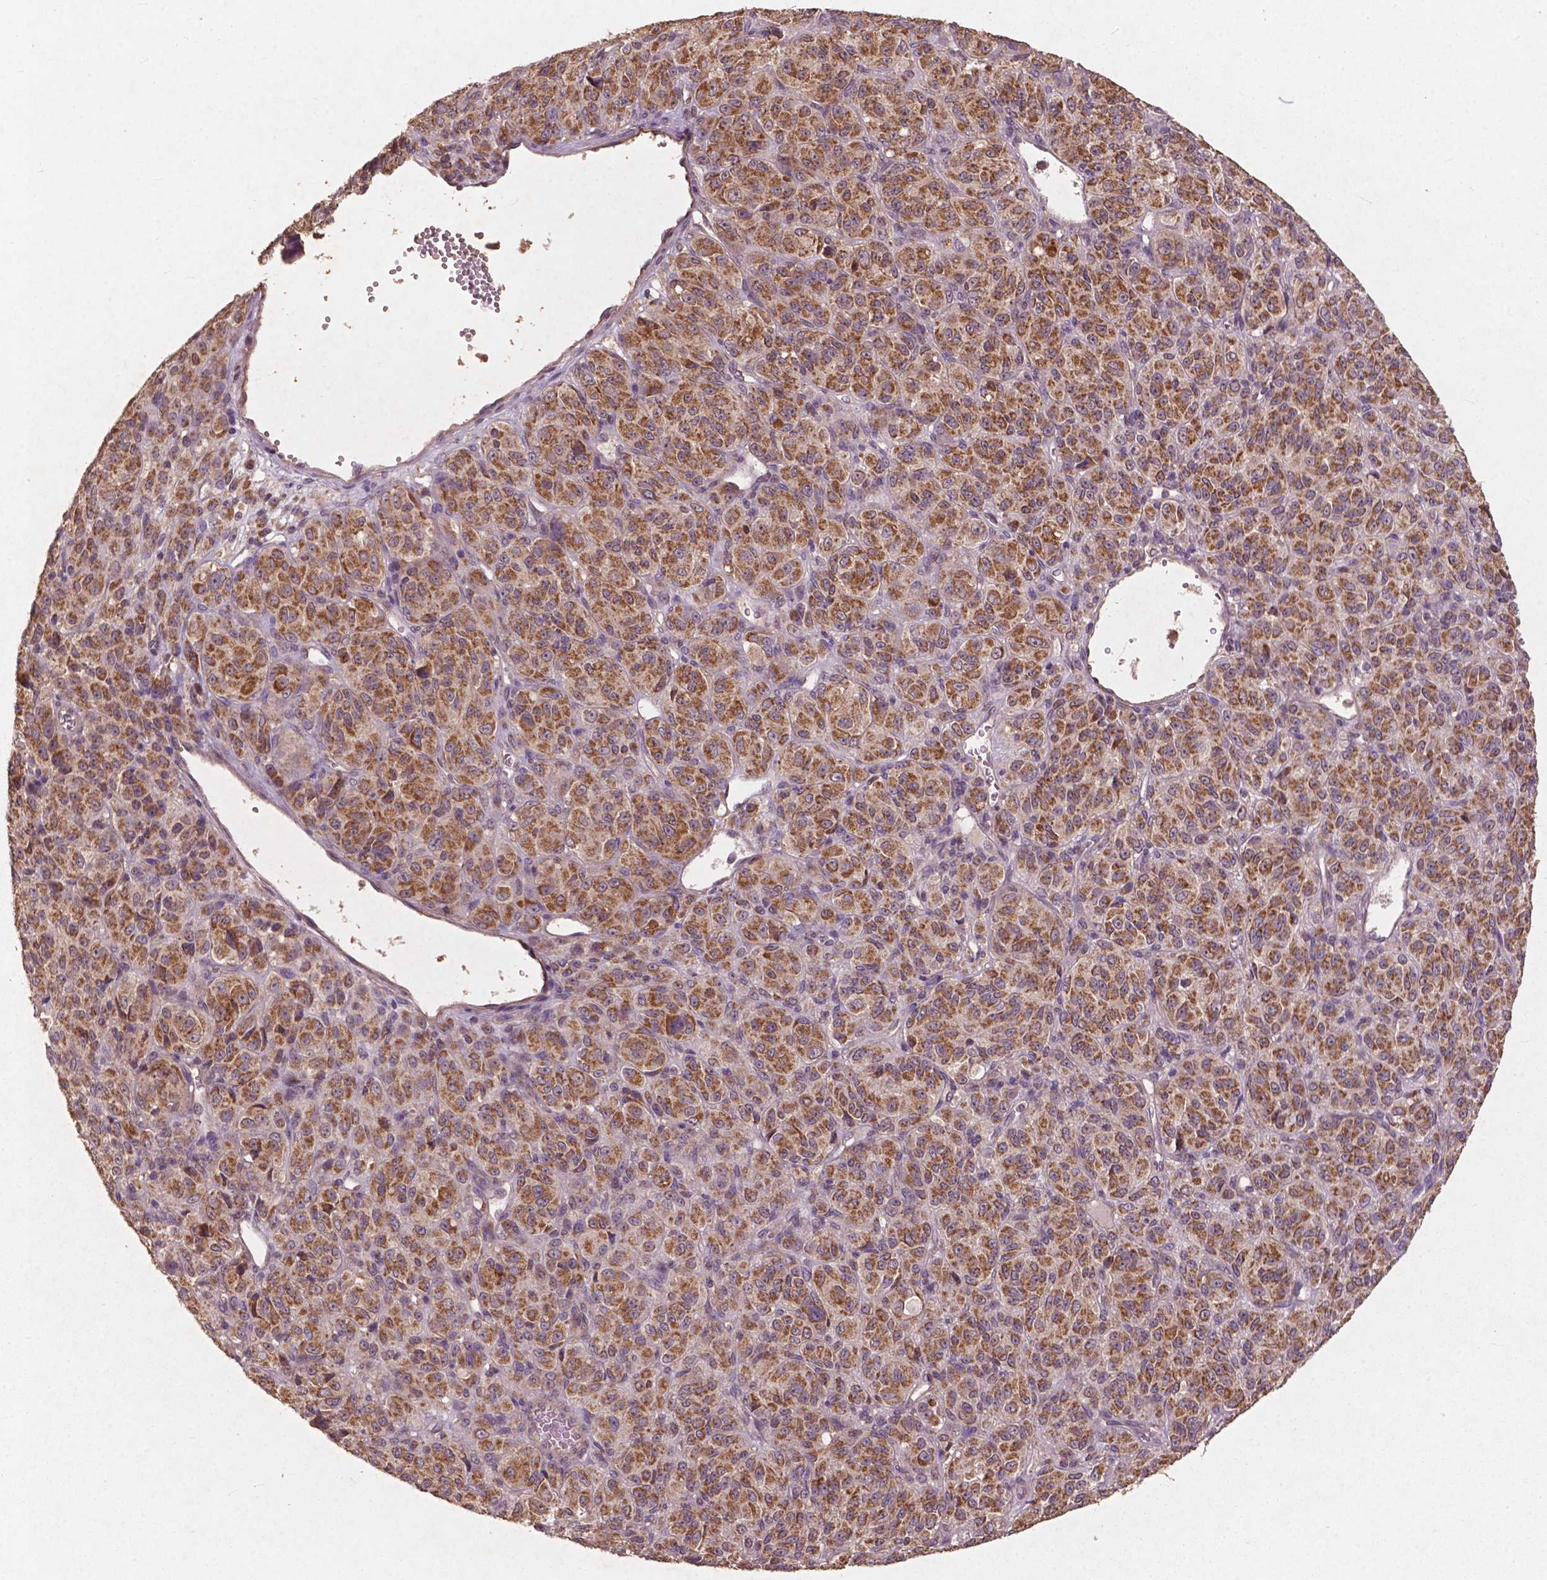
{"staining": {"intensity": "moderate", "quantity": ">75%", "location": "cytoplasmic/membranous"}, "tissue": "melanoma", "cell_type": "Tumor cells", "image_type": "cancer", "snomed": [{"axis": "morphology", "description": "Malignant melanoma, Metastatic site"}, {"axis": "topography", "description": "Brain"}], "caption": "A micrograph of human melanoma stained for a protein demonstrates moderate cytoplasmic/membranous brown staining in tumor cells.", "gene": "ST6GALNAC5", "patient": {"sex": "female", "age": 56}}